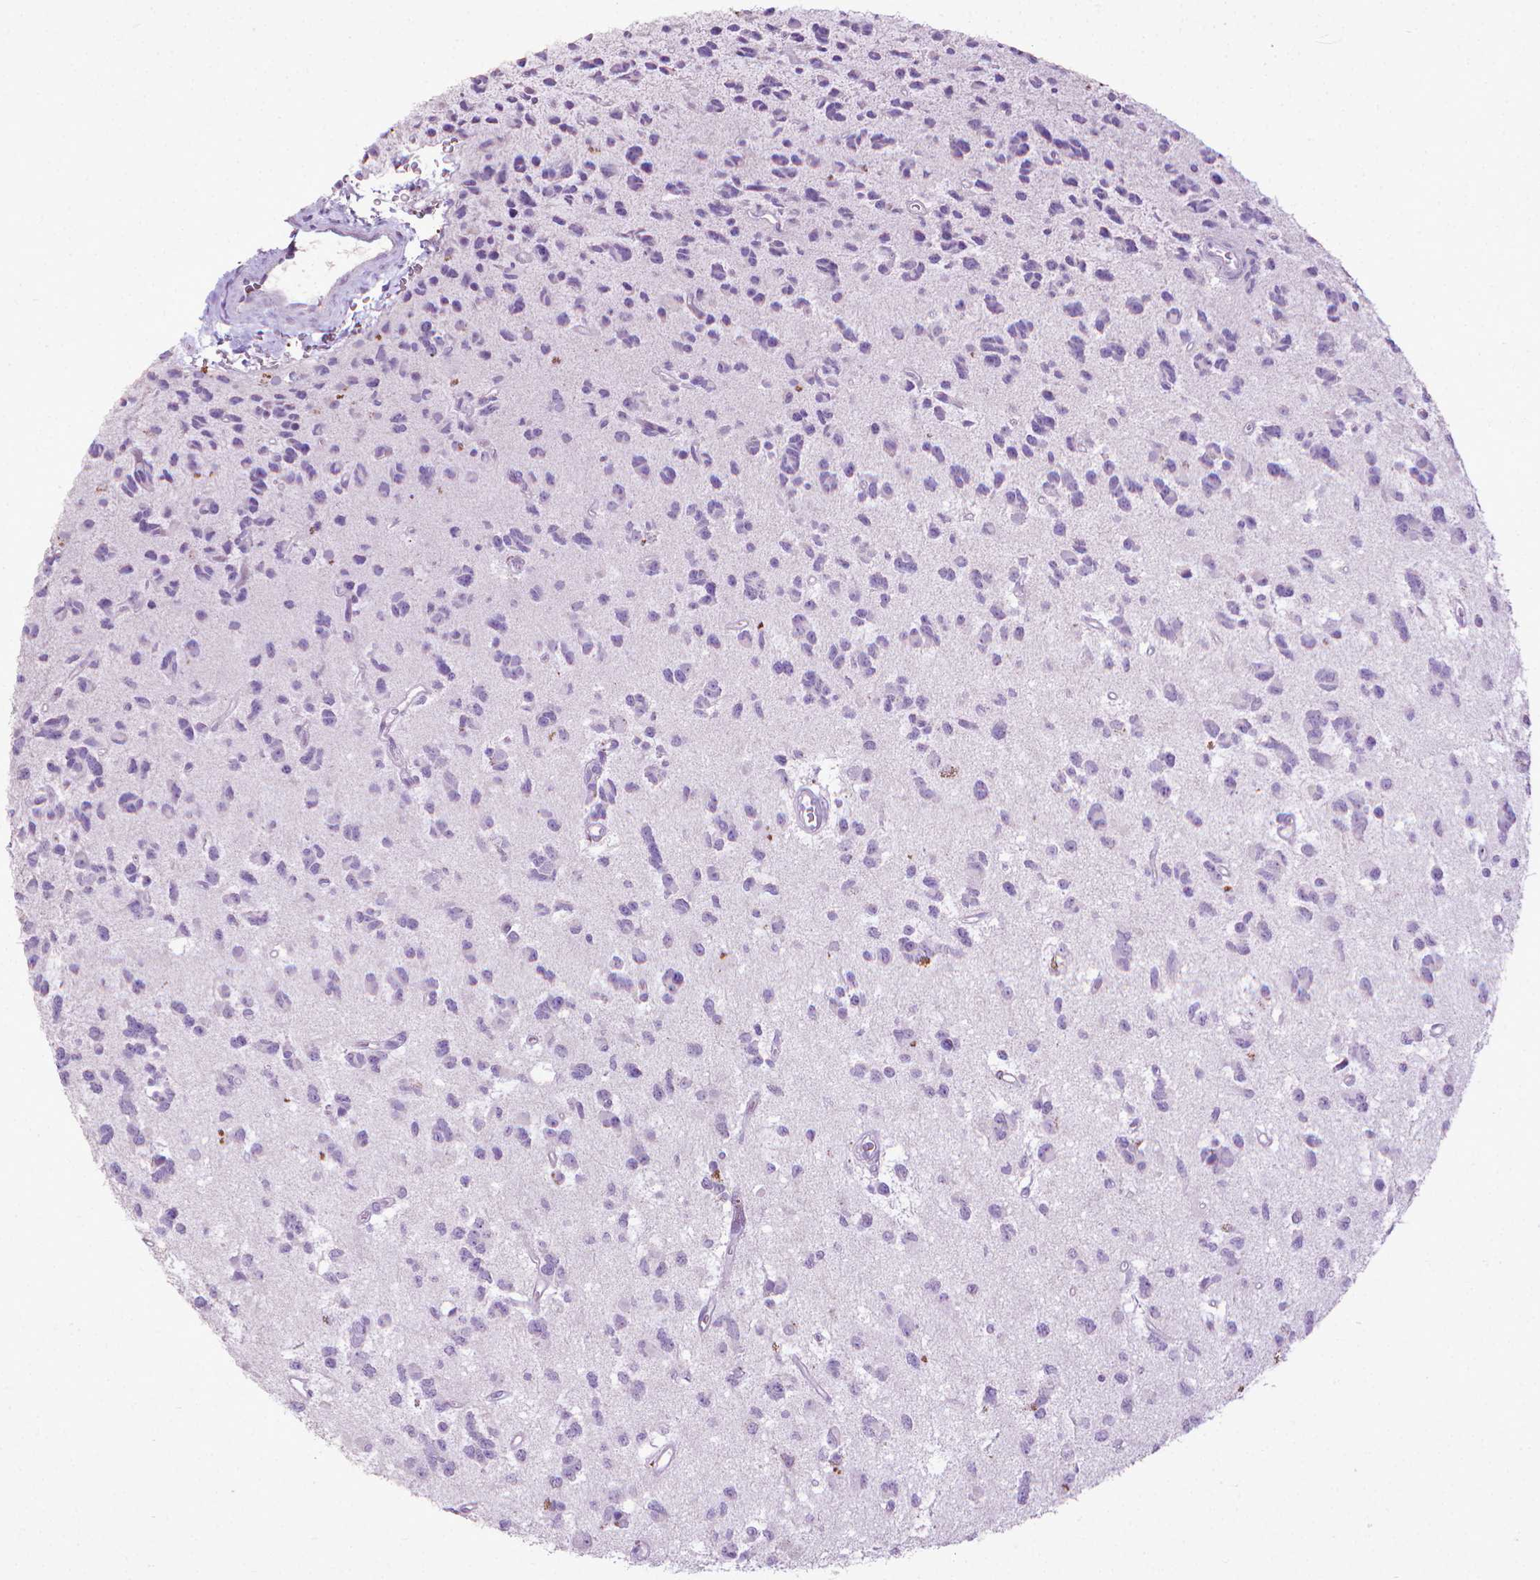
{"staining": {"intensity": "negative", "quantity": "none", "location": "none"}, "tissue": "glioma", "cell_type": "Tumor cells", "image_type": "cancer", "snomed": [{"axis": "morphology", "description": "Glioma, malignant, Low grade"}, {"axis": "topography", "description": "Brain"}], "caption": "The immunohistochemistry image has no significant staining in tumor cells of malignant glioma (low-grade) tissue. (Immunohistochemistry (ihc), brightfield microscopy, high magnification).", "gene": "KRT5", "patient": {"sex": "female", "age": 45}}